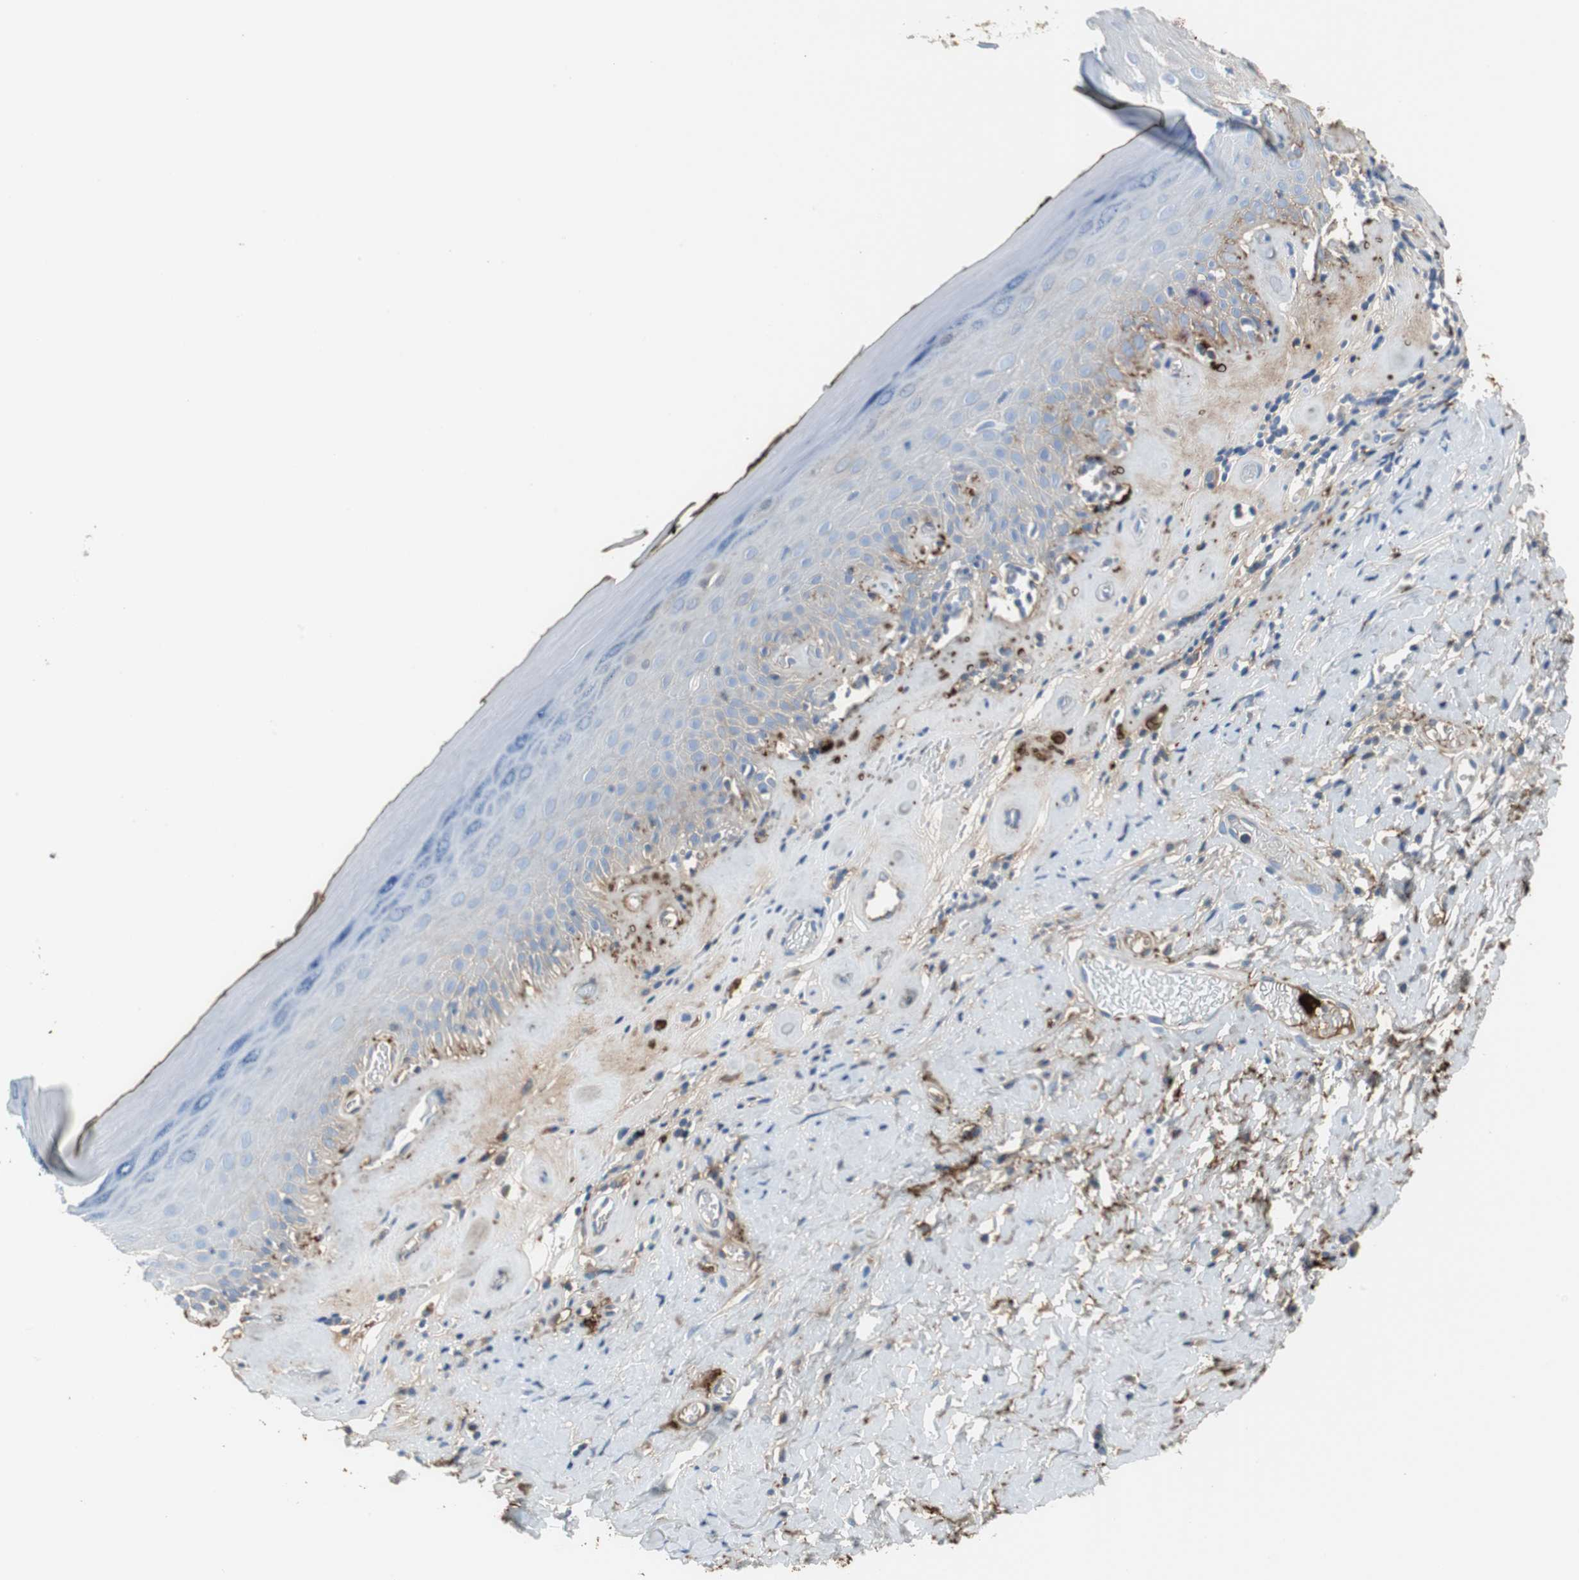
{"staining": {"intensity": "moderate", "quantity": "<25%", "location": "cytoplasmic/membranous"}, "tissue": "skin", "cell_type": "Epidermal cells", "image_type": "normal", "snomed": [{"axis": "morphology", "description": "Normal tissue, NOS"}, {"axis": "morphology", "description": "Inflammation, NOS"}, {"axis": "topography", "description": "Vulva"}], "caption": "Brown immunohistochemical staining in unremarkable human skin displays moderate cytoplasmic/membranous positivity in approximately <25% of epidermal cells.", "gene": "APCS", "patient": {"sex": "female", "age": 84}}